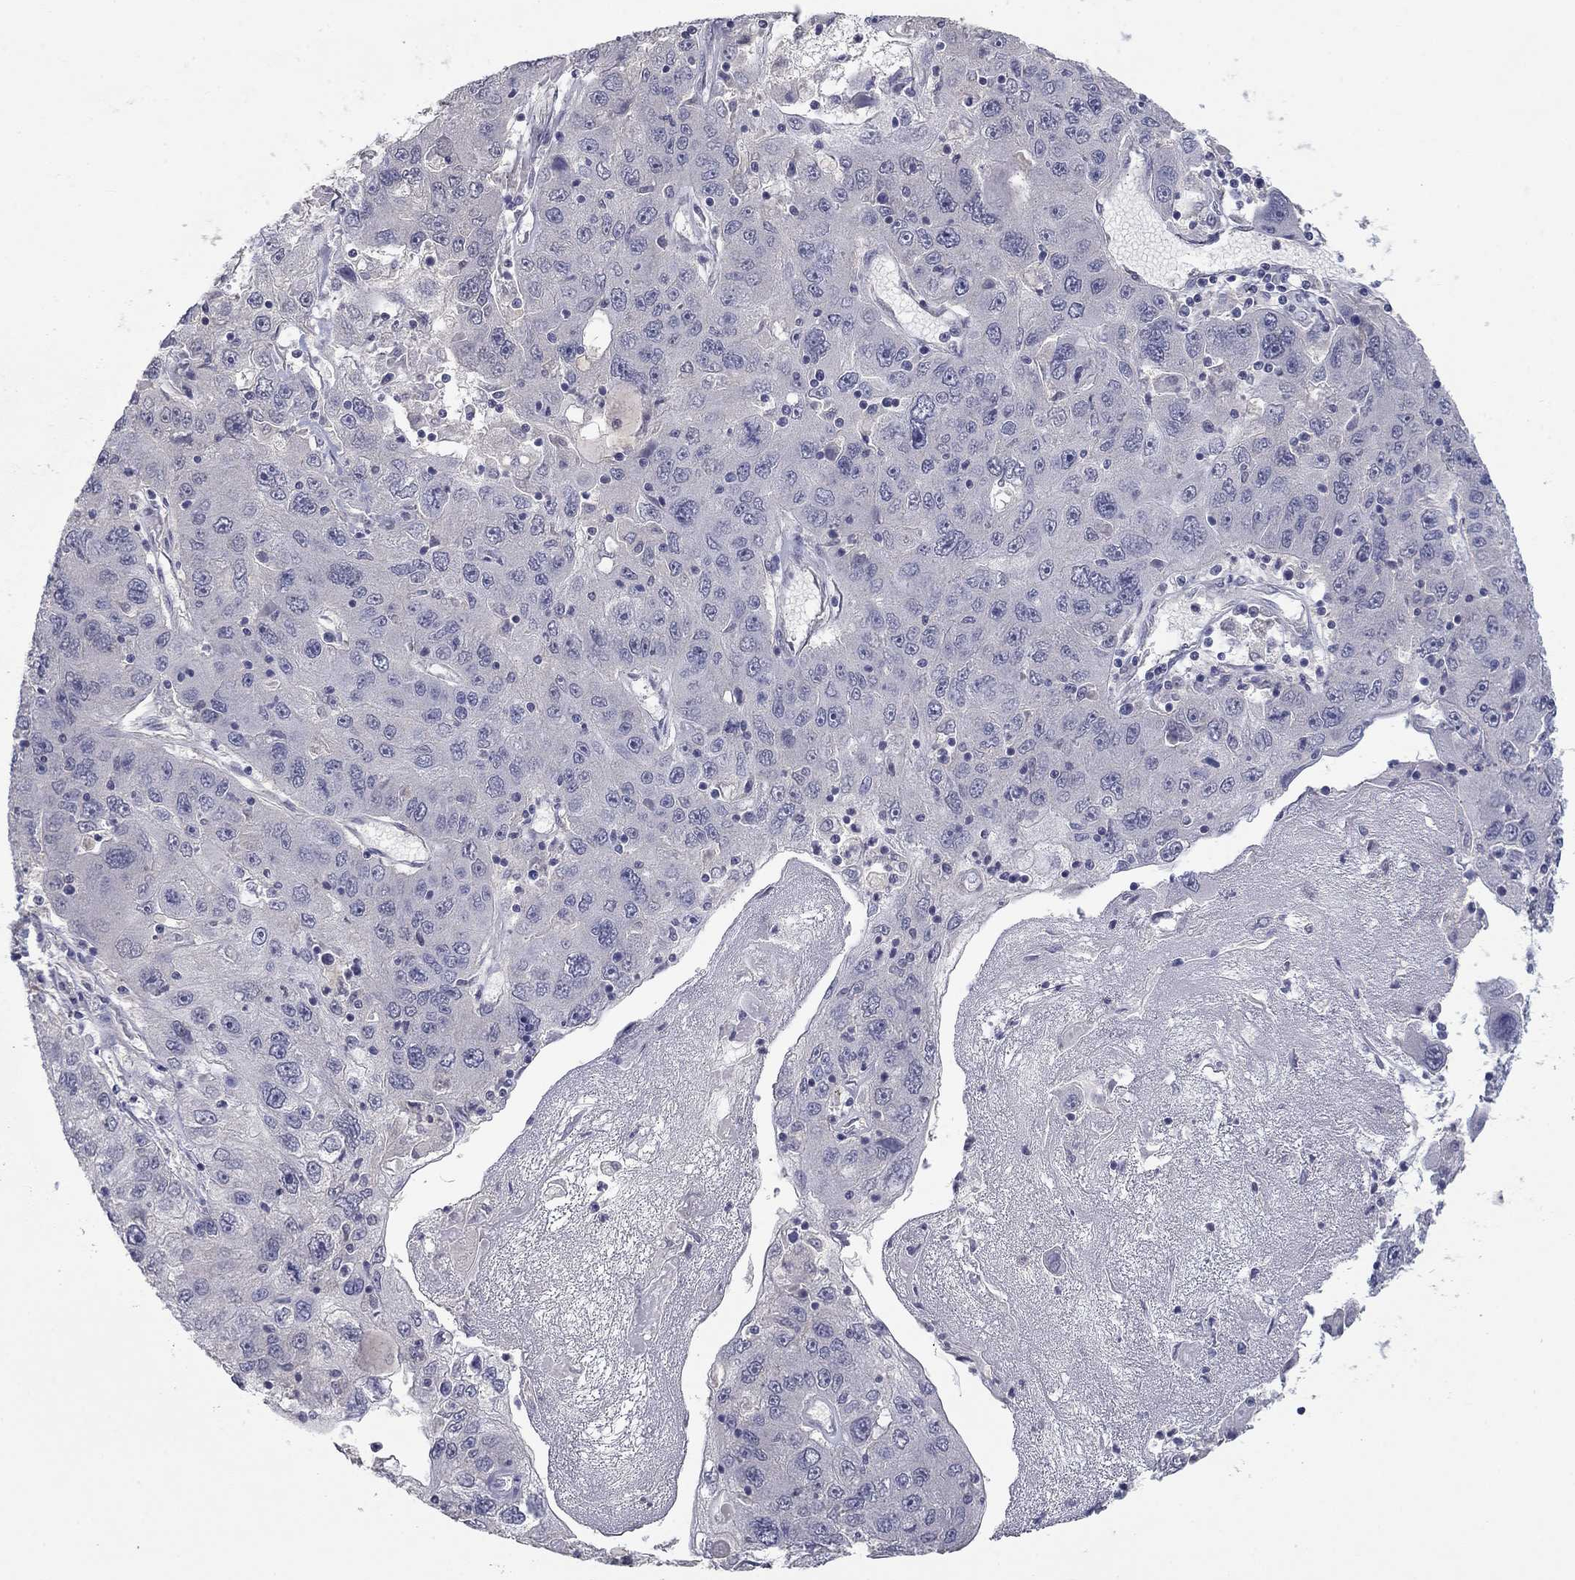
{"staining": {"intensity": "negative", "quantity": "none", "location": "none"}, "tissue": "stomach cancer", "cell_type": "Tumor cells", "image_type": "cancer", "snomed": [{"axis": "morphology", "description": "Adenocarcinoma, NOS"}, {"axis": "topography", "description": "Stomach"}], "caption": "IHC of human adenocarcinoma (stomach) displays no positivity in tumor cells.", "gene": "IP6K3", "patient": {"sex": "male", "age": 56}}